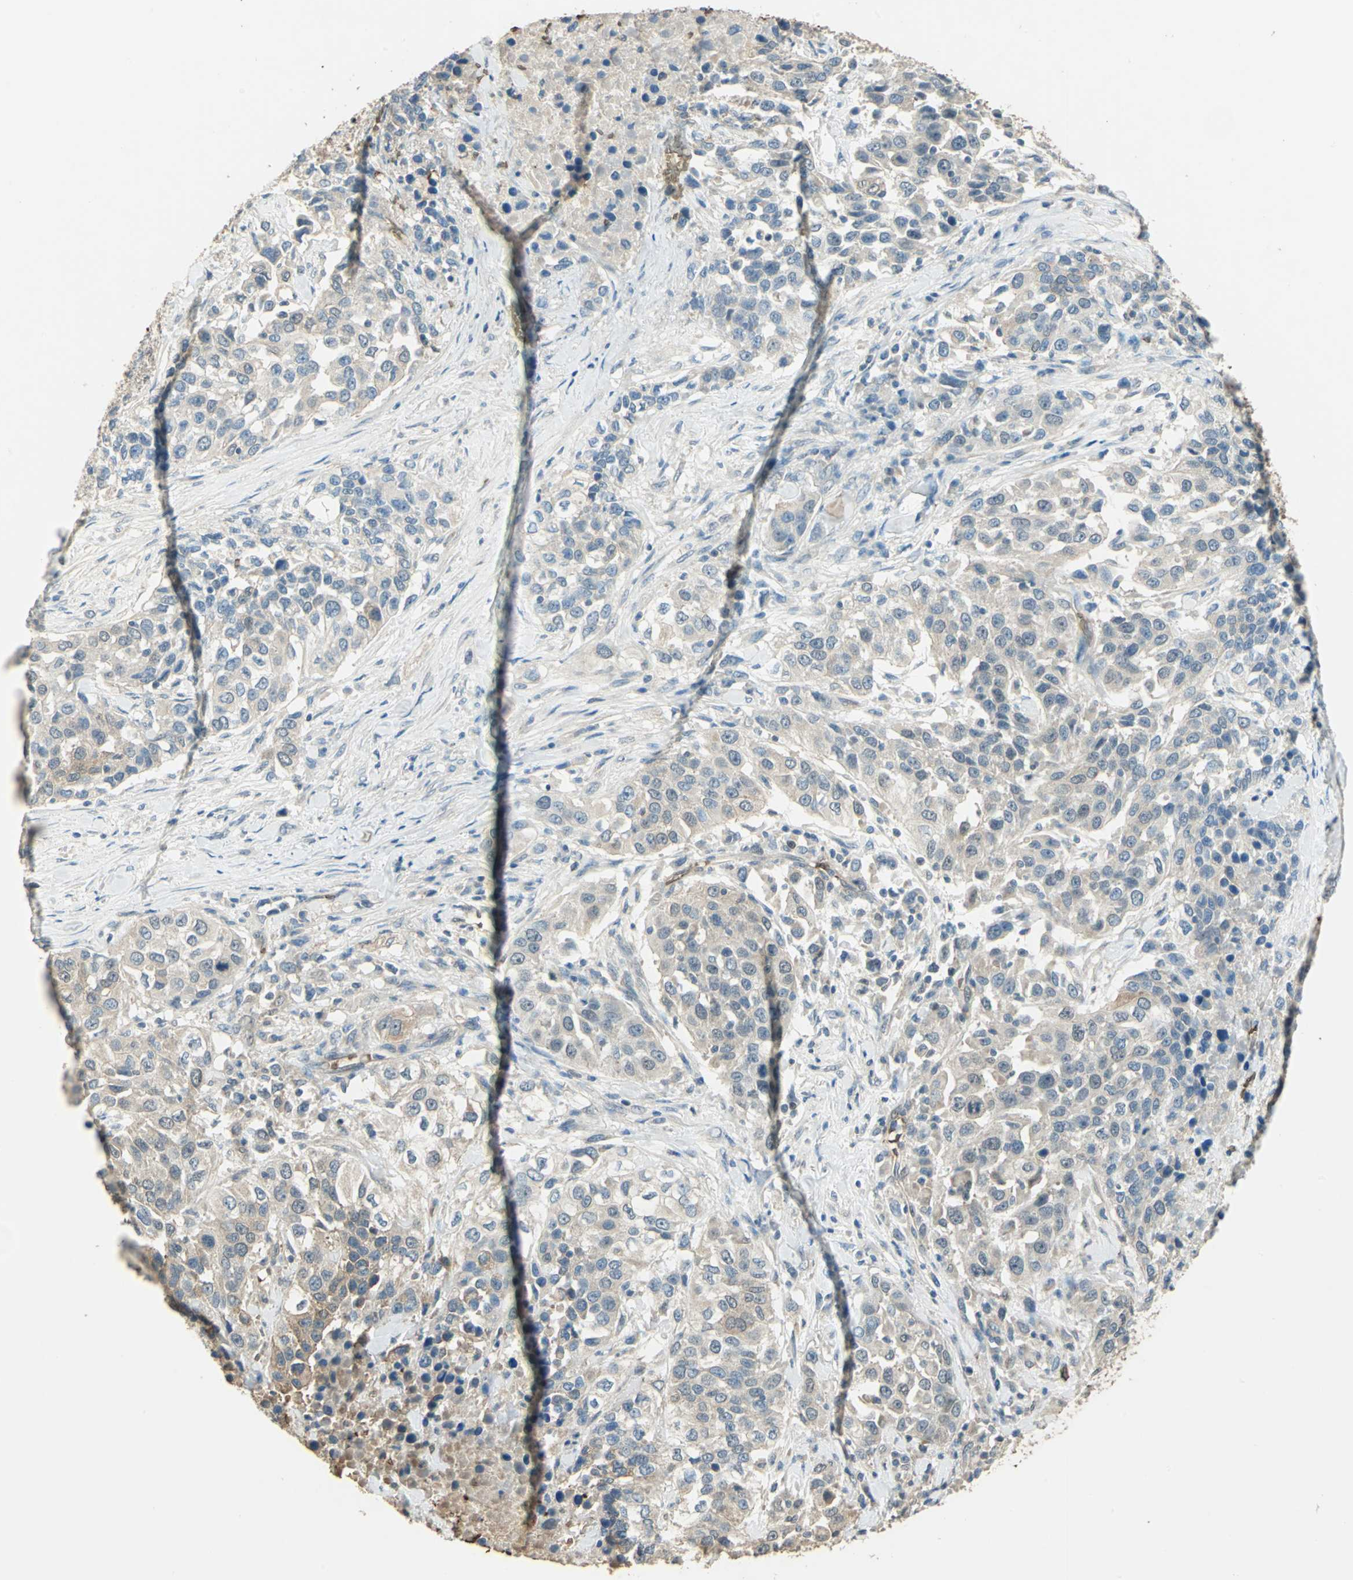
{"staining": {"intensity": "weak", "quantity": "25%-75%", "location": "cytoplasmic/membranous"}, "tissue": "urothelial cancer", "cell_type": "Tumor cells", "image_type": "cancer", "snomed": [{"axis": "morphology", "description": "Urothelial carcinoma, High grade"}, {"axis": "topography", "description": "Urinary bladder"}], "caption": "High-grade urothelial carcinoma stained with a protein marker displays weak staining in tumor cells.", "gene": "DDAH1", "patient": {"sex": "female", "age": 80}}